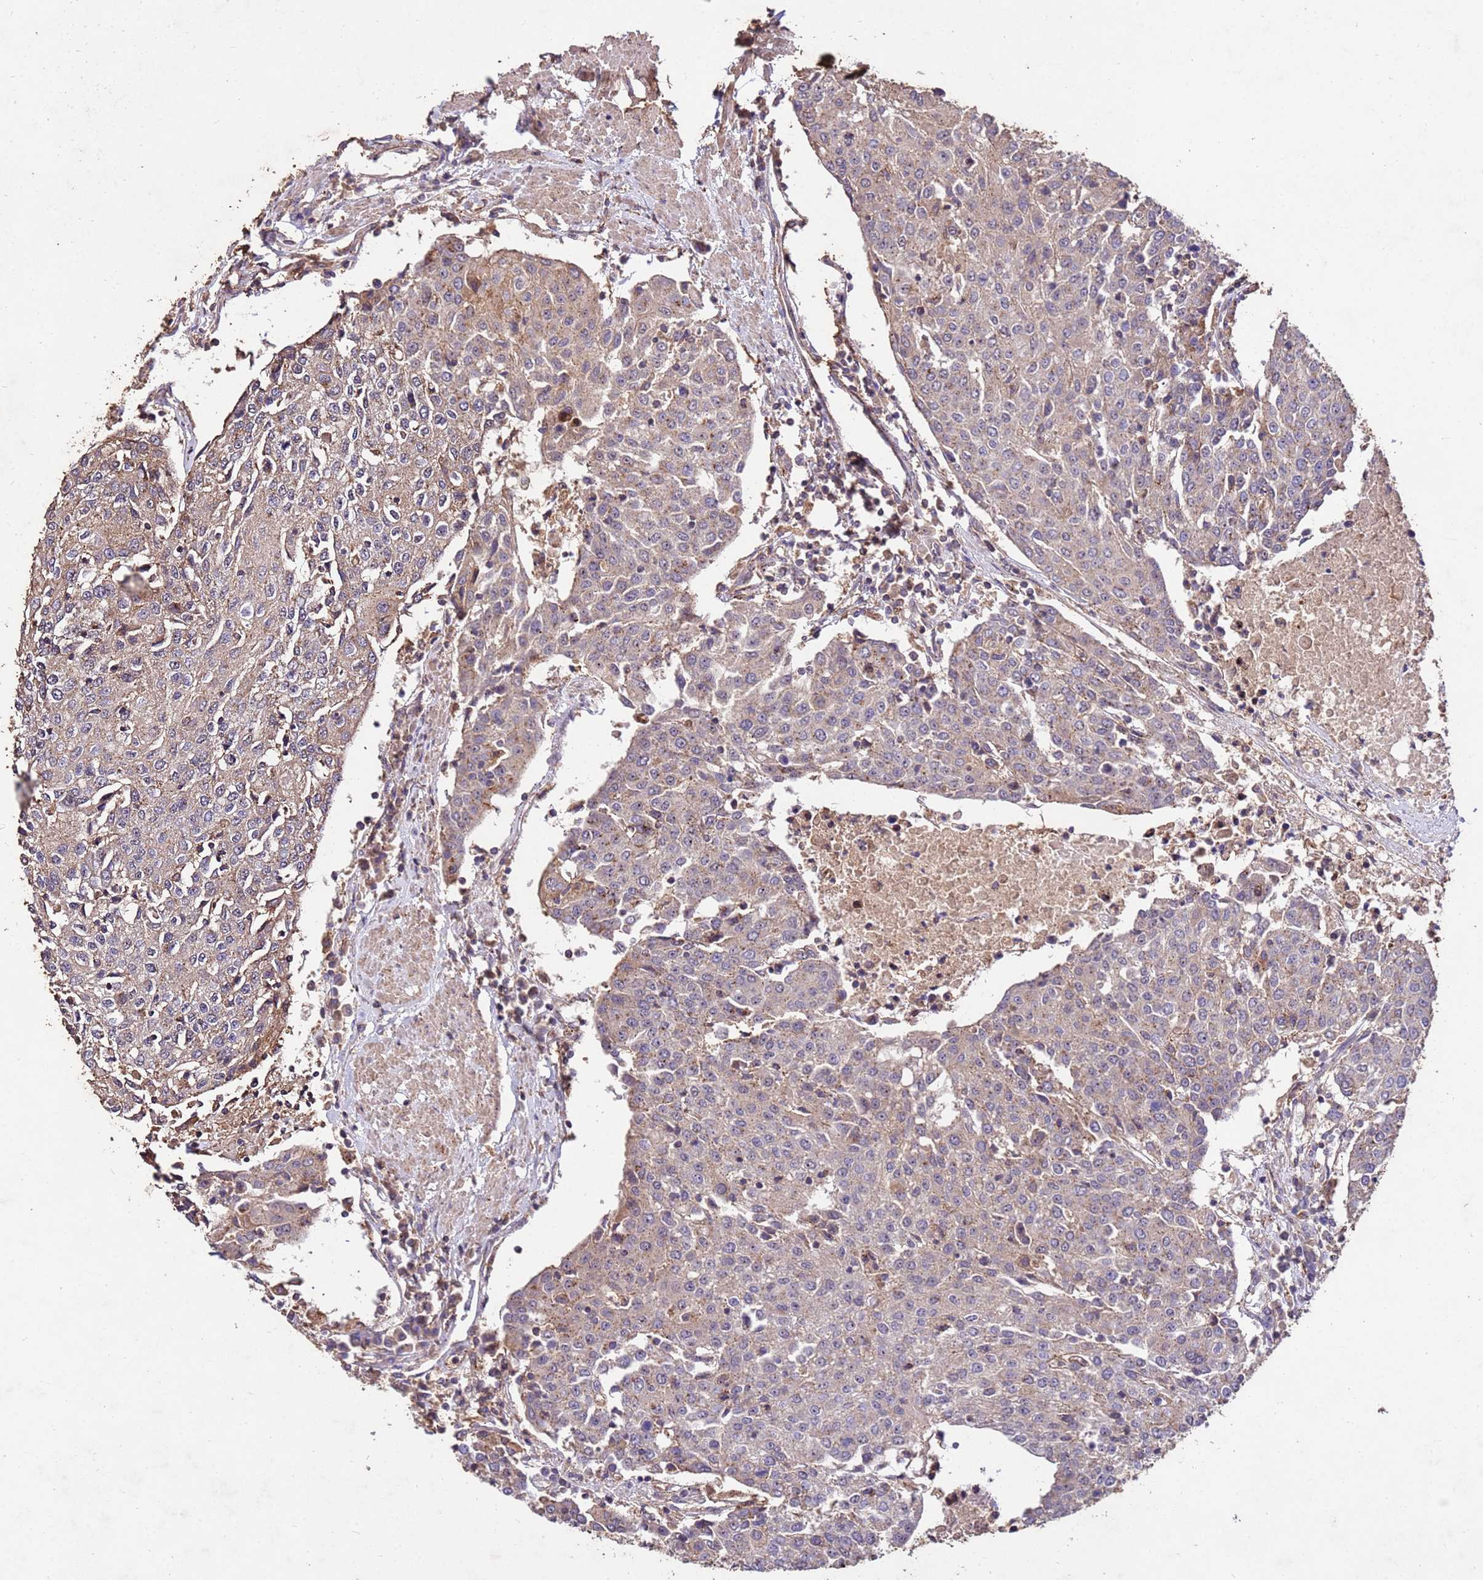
{"staining": {"intensity": "moderate", "quantity": "<25%", "location": "cytoplasmic/membranous"}, "tissue": "urothelial cancer", "cell_type": "Tumor cells", "image_type": "cancer", "snomed": [{"axis": "morphology", "description": "Urothelial carcinoma, High grade"}, {"axis": "topography", "description": "Urinary bladder"}], "caption": "IHC image of neoplastic tissue: urothelial cancer stained using IHC shows low levels of moderate protein expression localized specifically in the cytoplasmic/membranous of tumor cells, appearing as a cytoplasmic/membranous brown color.", "gene": "TOR4A", "patient": {"sex": "female", "age": 85}}